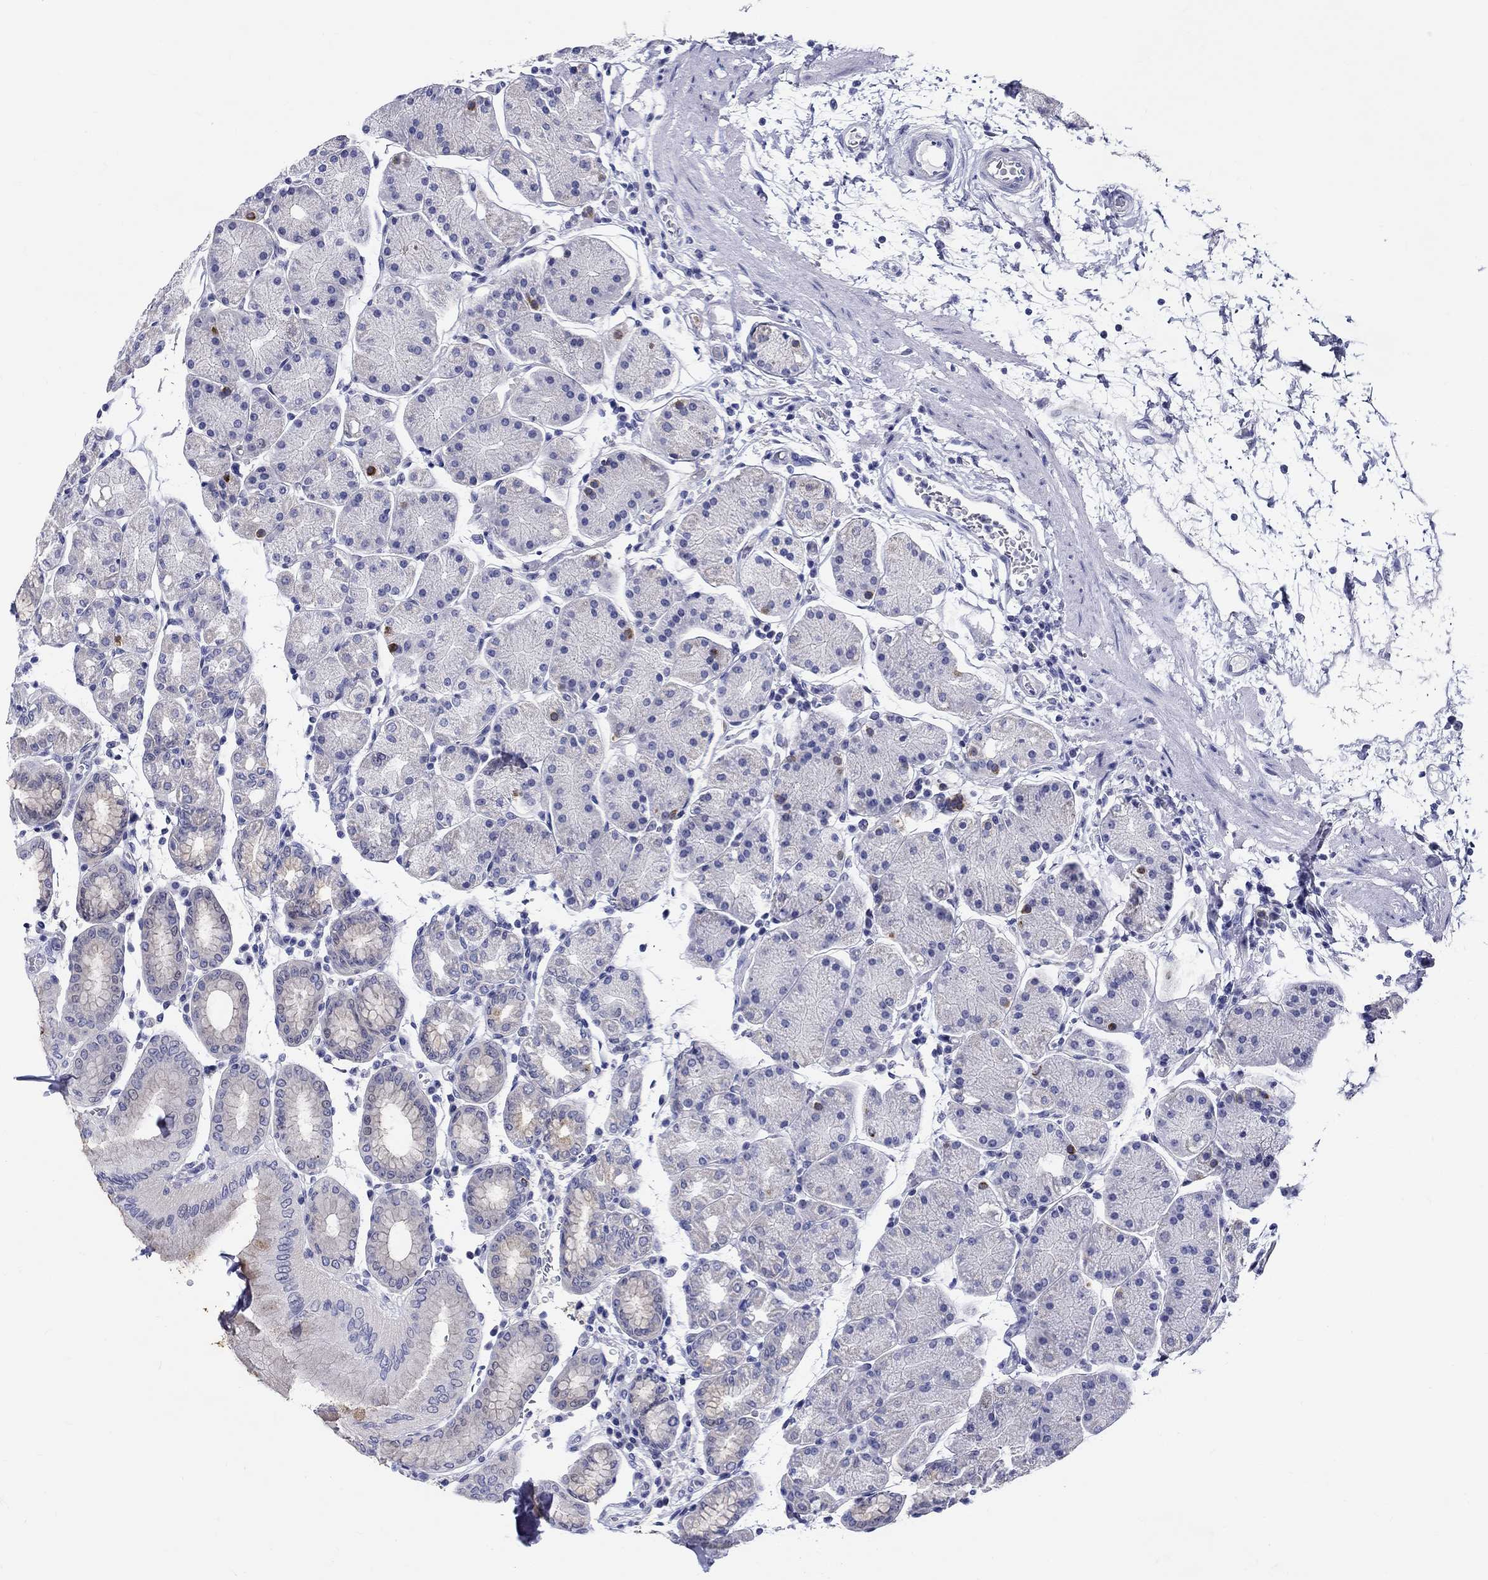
{"staining": {"intensity": "weak", "quantity": "<25%", "location": "cytoplasmic/membranous"}, "tissue": "stomach", "cell_type": "Glandular cells", "image_type": "normal", "snomed": [{"axis": "morphology", "description": "Normal tissue, NOS"}, {"axis": "topography", "description": "Stomach"}], "caption": "Immunohistochemical staining of unremarkable stomach reveals no significant expression in glandular cells. (Stains: DAB immunohistochemistry (IHC) with hematoxylin counter stain, Microscopy: brightfield microscopy at high magnification).", "gene": "CRYGS", "patient": {"sex": "male", "age": 54}}